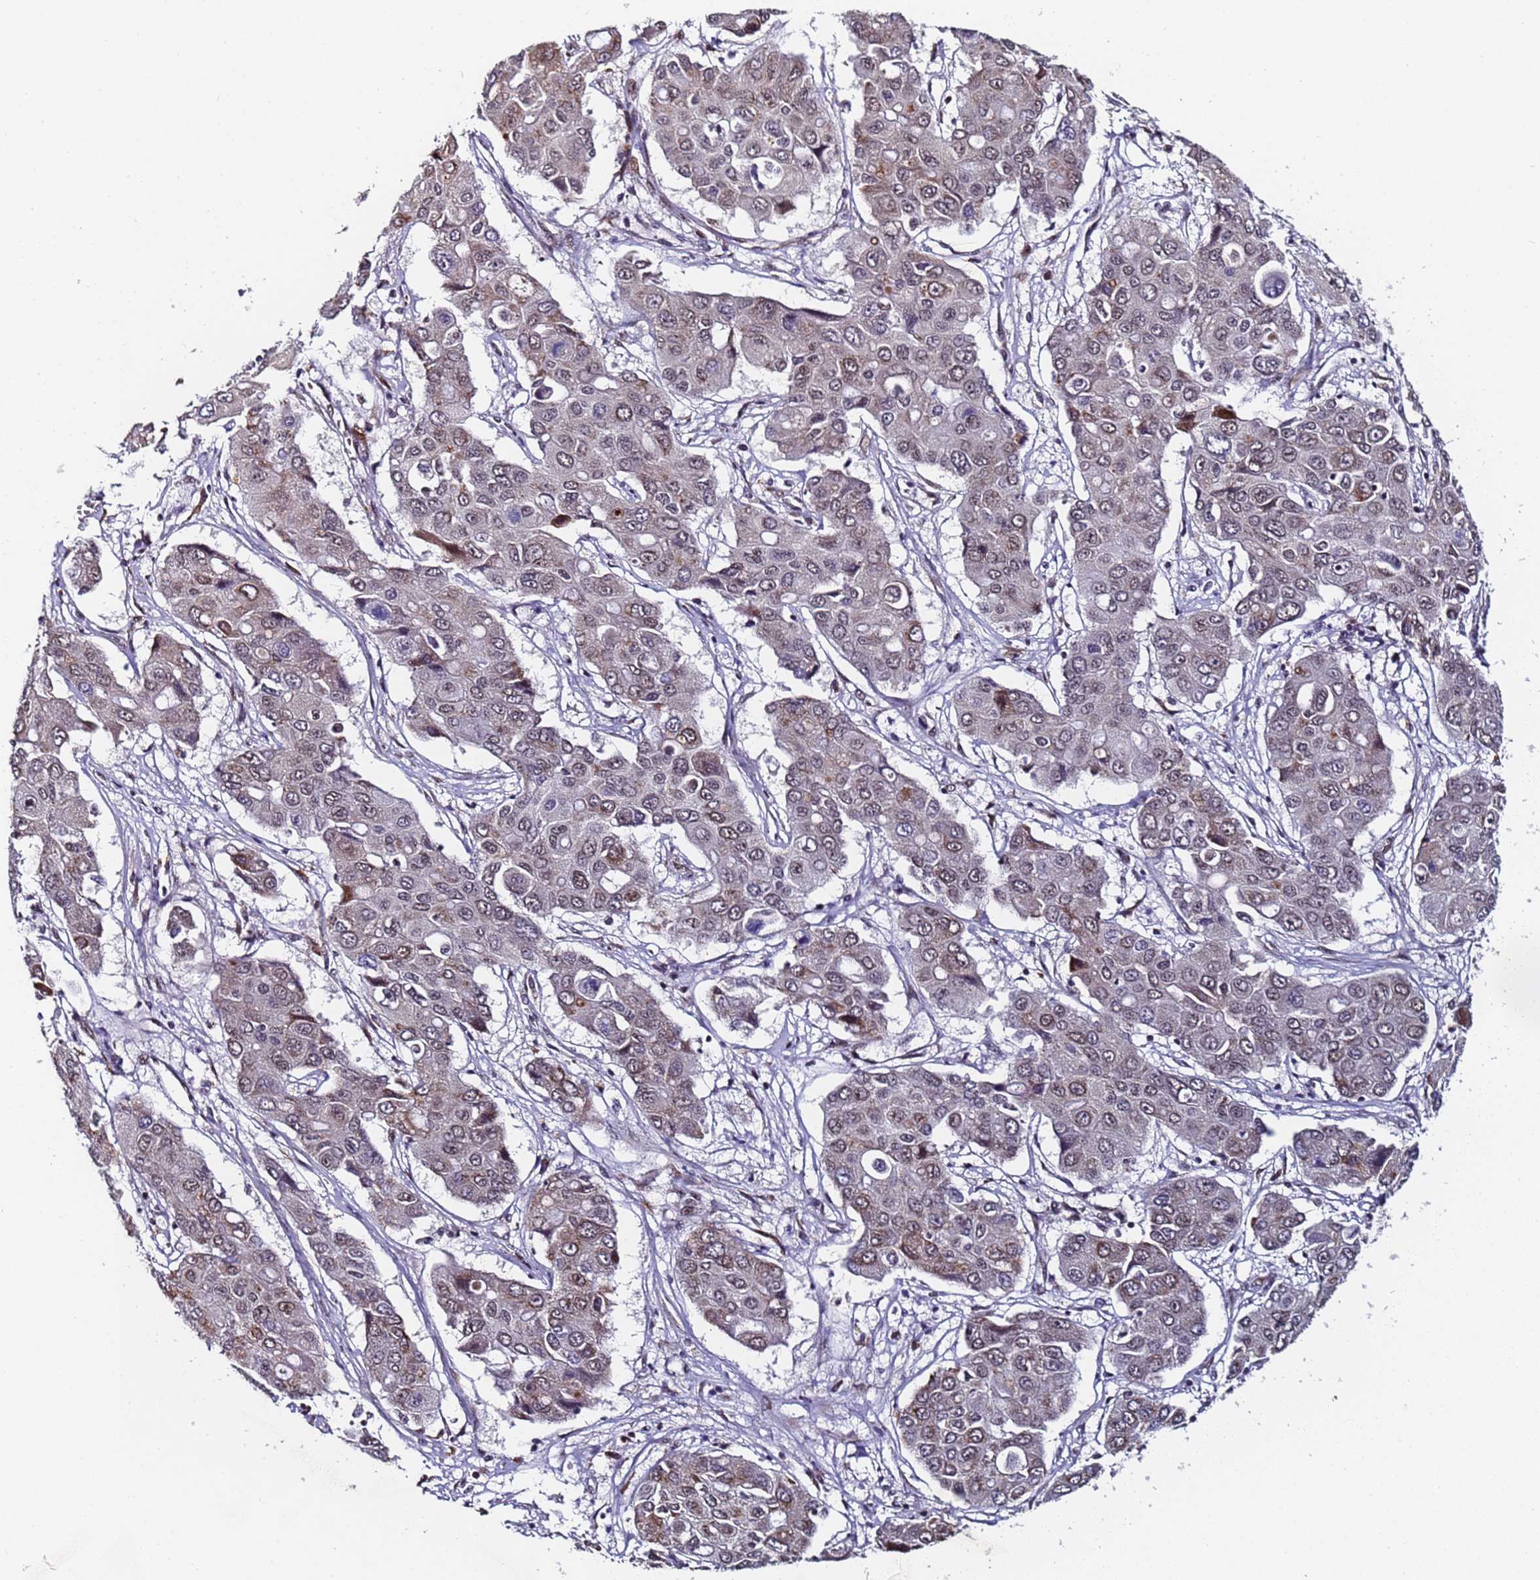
{"staining": {"intensity": "weak", "quantity": "25%-75%", "location": "nuclear"}, "tissue": "liver cancer", "cell_type": "Tumor cells", "image_type": "cancer", "snomed": [{"axis": "morphology", "description": "Cholangiocarcinoma"}, {"axis": "topography", "description": "Liver"}], "caption": "Brown immunohistochemical staining in liver cancer (cholangiocarcinoma) shows weak nuclear expression in approximately 25%-75% of tumor cells.", "gene": "FNBP4", "patient": {"sex": "male", "age": 67}}